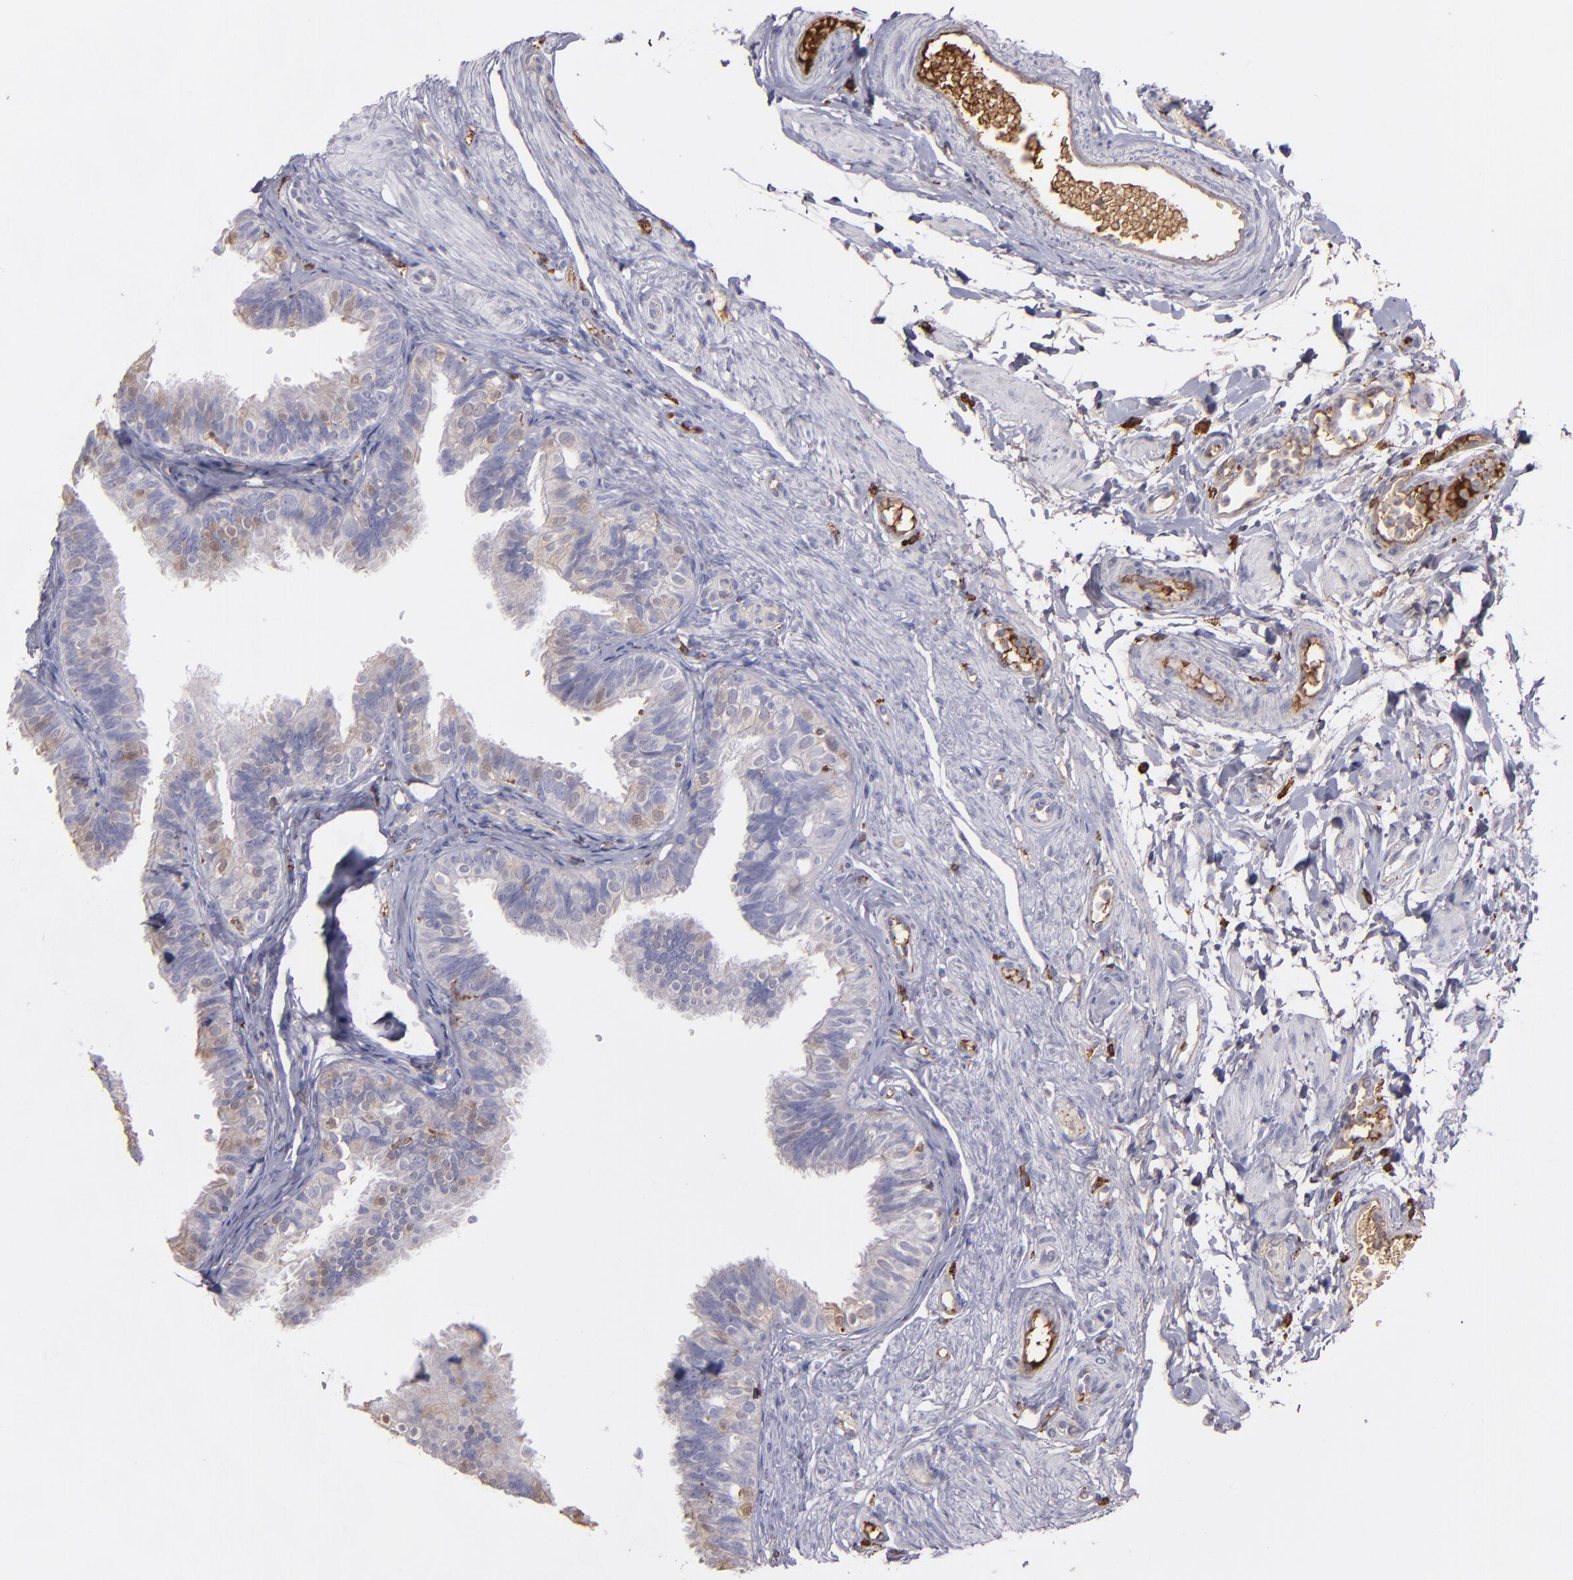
{"staining": {"intensity": "weak", "quantity": "25%-75%", "location": "cytoplasmic/membranous"}, "tissue": "fallopian tube", "cell_type": "Glandular cells", "image_type": "normal", "snomed": [{"axis": "morphology", "description": "Normal tissue, NOS"}, {"axis": "morphology", "description": "Dermoid, NOS"}, {"axis": "topography", "description": "Fallopian tube"}], "caption": "Weak cytoplasmic/membranous positivity for a protein is seen in approximately 25%-75% of glandular cells of normal fallopian tube using immunohistochemistry.", "gene": "C1QA", "patient": {"sex": "female", "age": 33}}